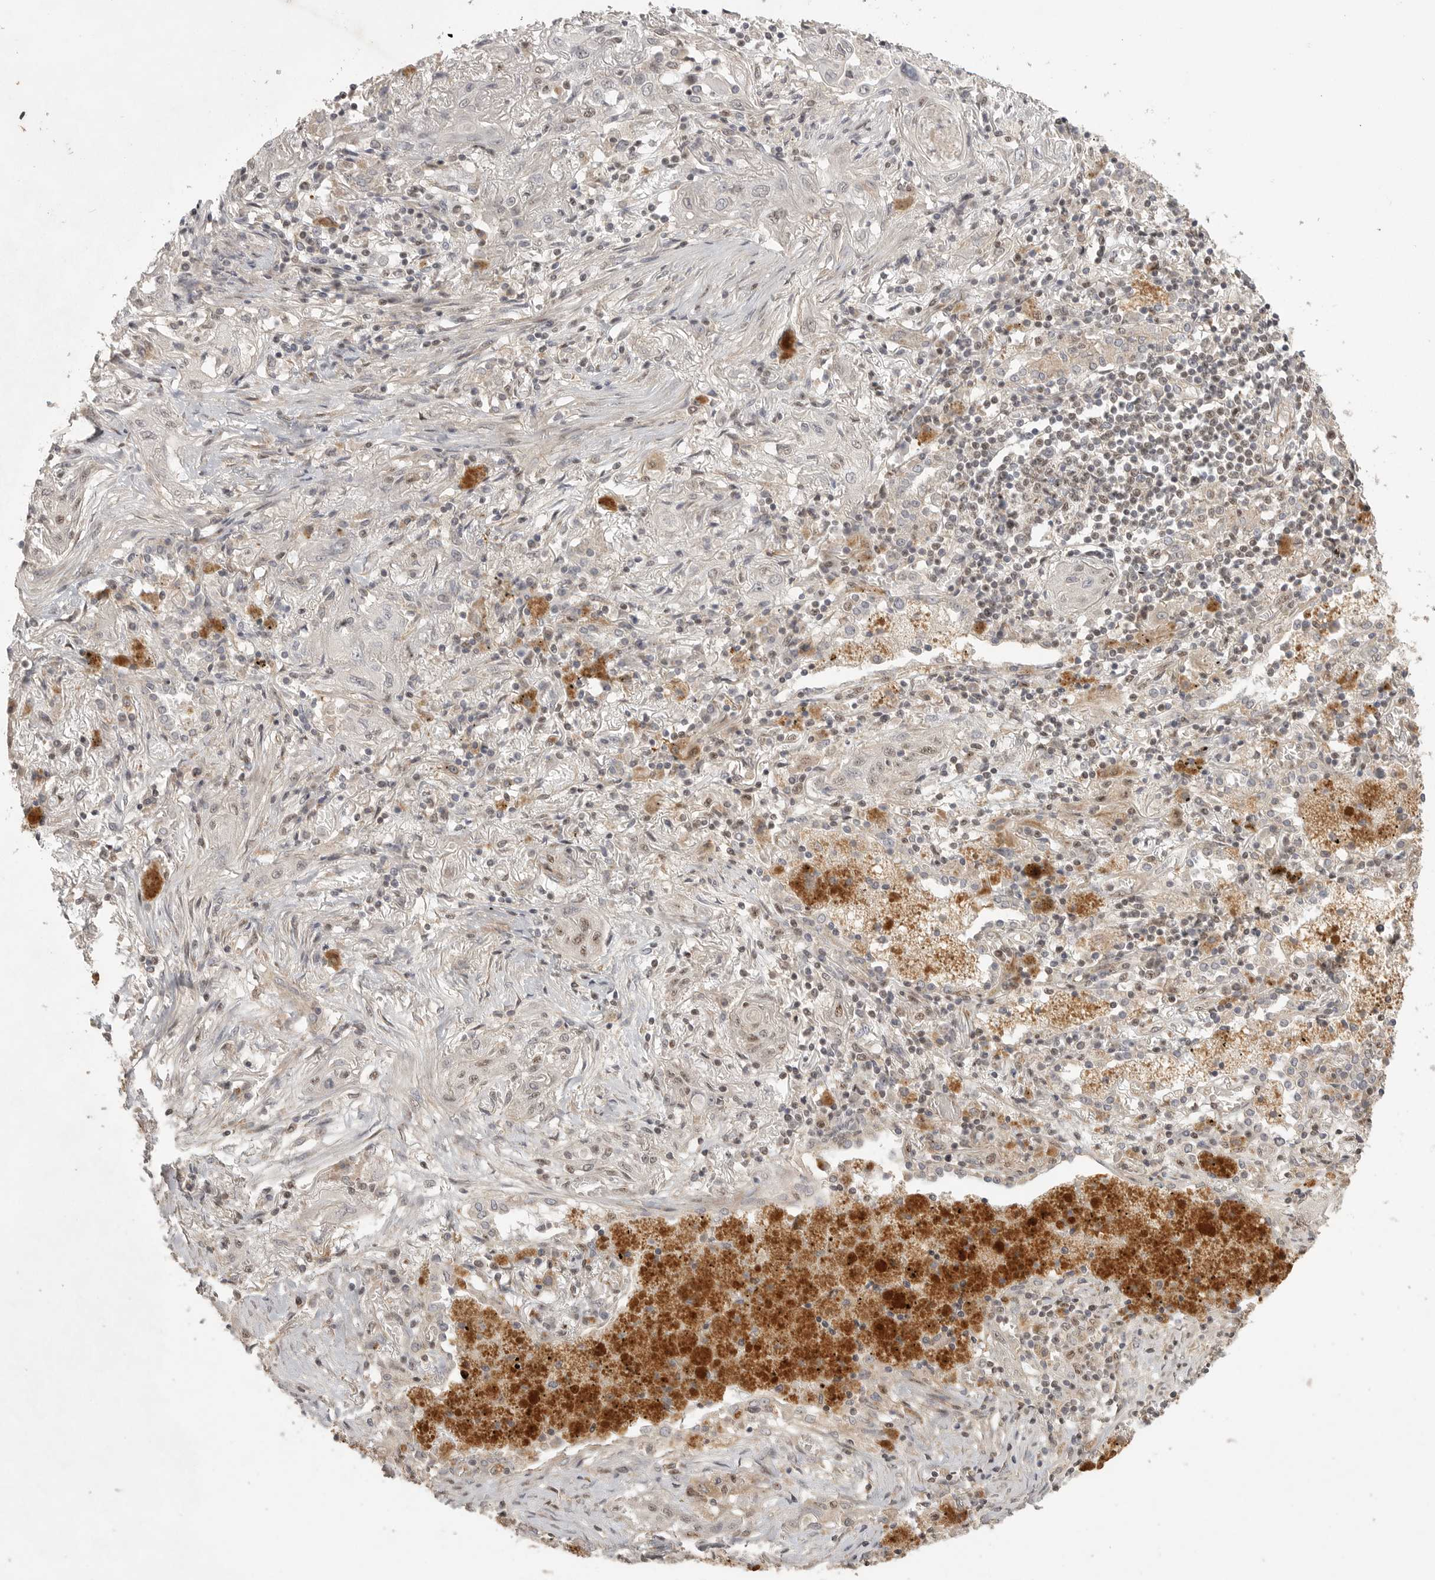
{"staining": {"intensity": "weak", "quantity": "<25%", "location": "nuclear"}, "tissue": "lung cancer", "cell_type": "Tumor cells", "image_type": "cancer", "snomed": [{"axis": "morphology", "description": "Squamous cell carcinoma, NOS"}, {"axis": "topography", "description": "Lung"}], "caption": "This is an IHC histopathology image of lung squamous cell carcinoma. There is no expression in tumor cells.", "gene": "POMP", "patient": {"sex": "female", "age": 47}}